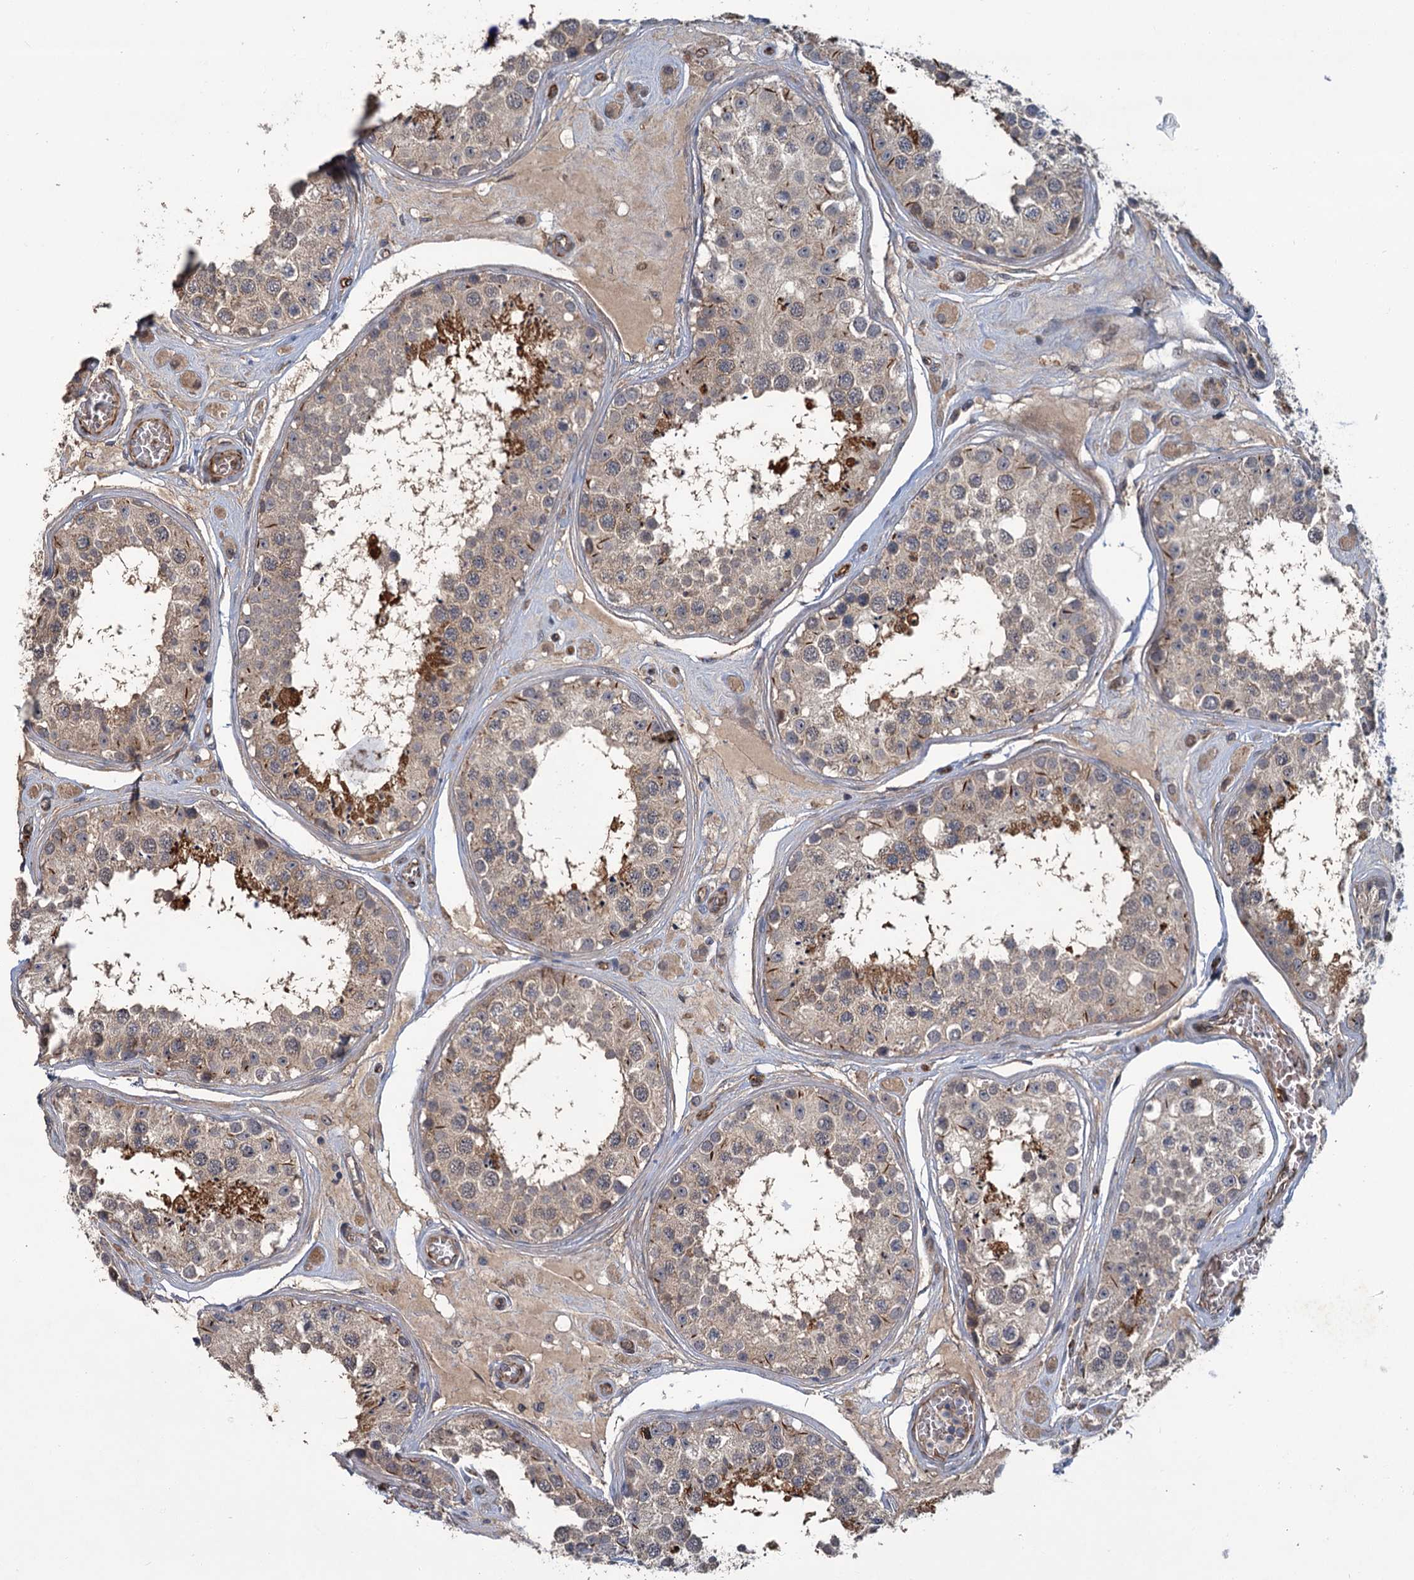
{"staining": {"intensity": "weak", "quantity": ">75%", "location": "cytoplasmic/membranous"}, "tissue": "testis", "cell_type": "Cells in seminiferous ducts", "image_type": "normal", "snomed": [{"axis": "morphology", "description": "Normal tissue, NOS"}, {"axis": "topography", "description": "Testis"}], "caption": "Cells in seminiferous ducts exhibit low levels of weak cytoplasmic/membranous staining in about >75% of cells in normal human testis. Immunohistochemistry (ihc) stains the protein of interest in brown and the nuclei are stained blue.", "gene": "PKN2", "patient": {"sex": "male", "age": 25}}